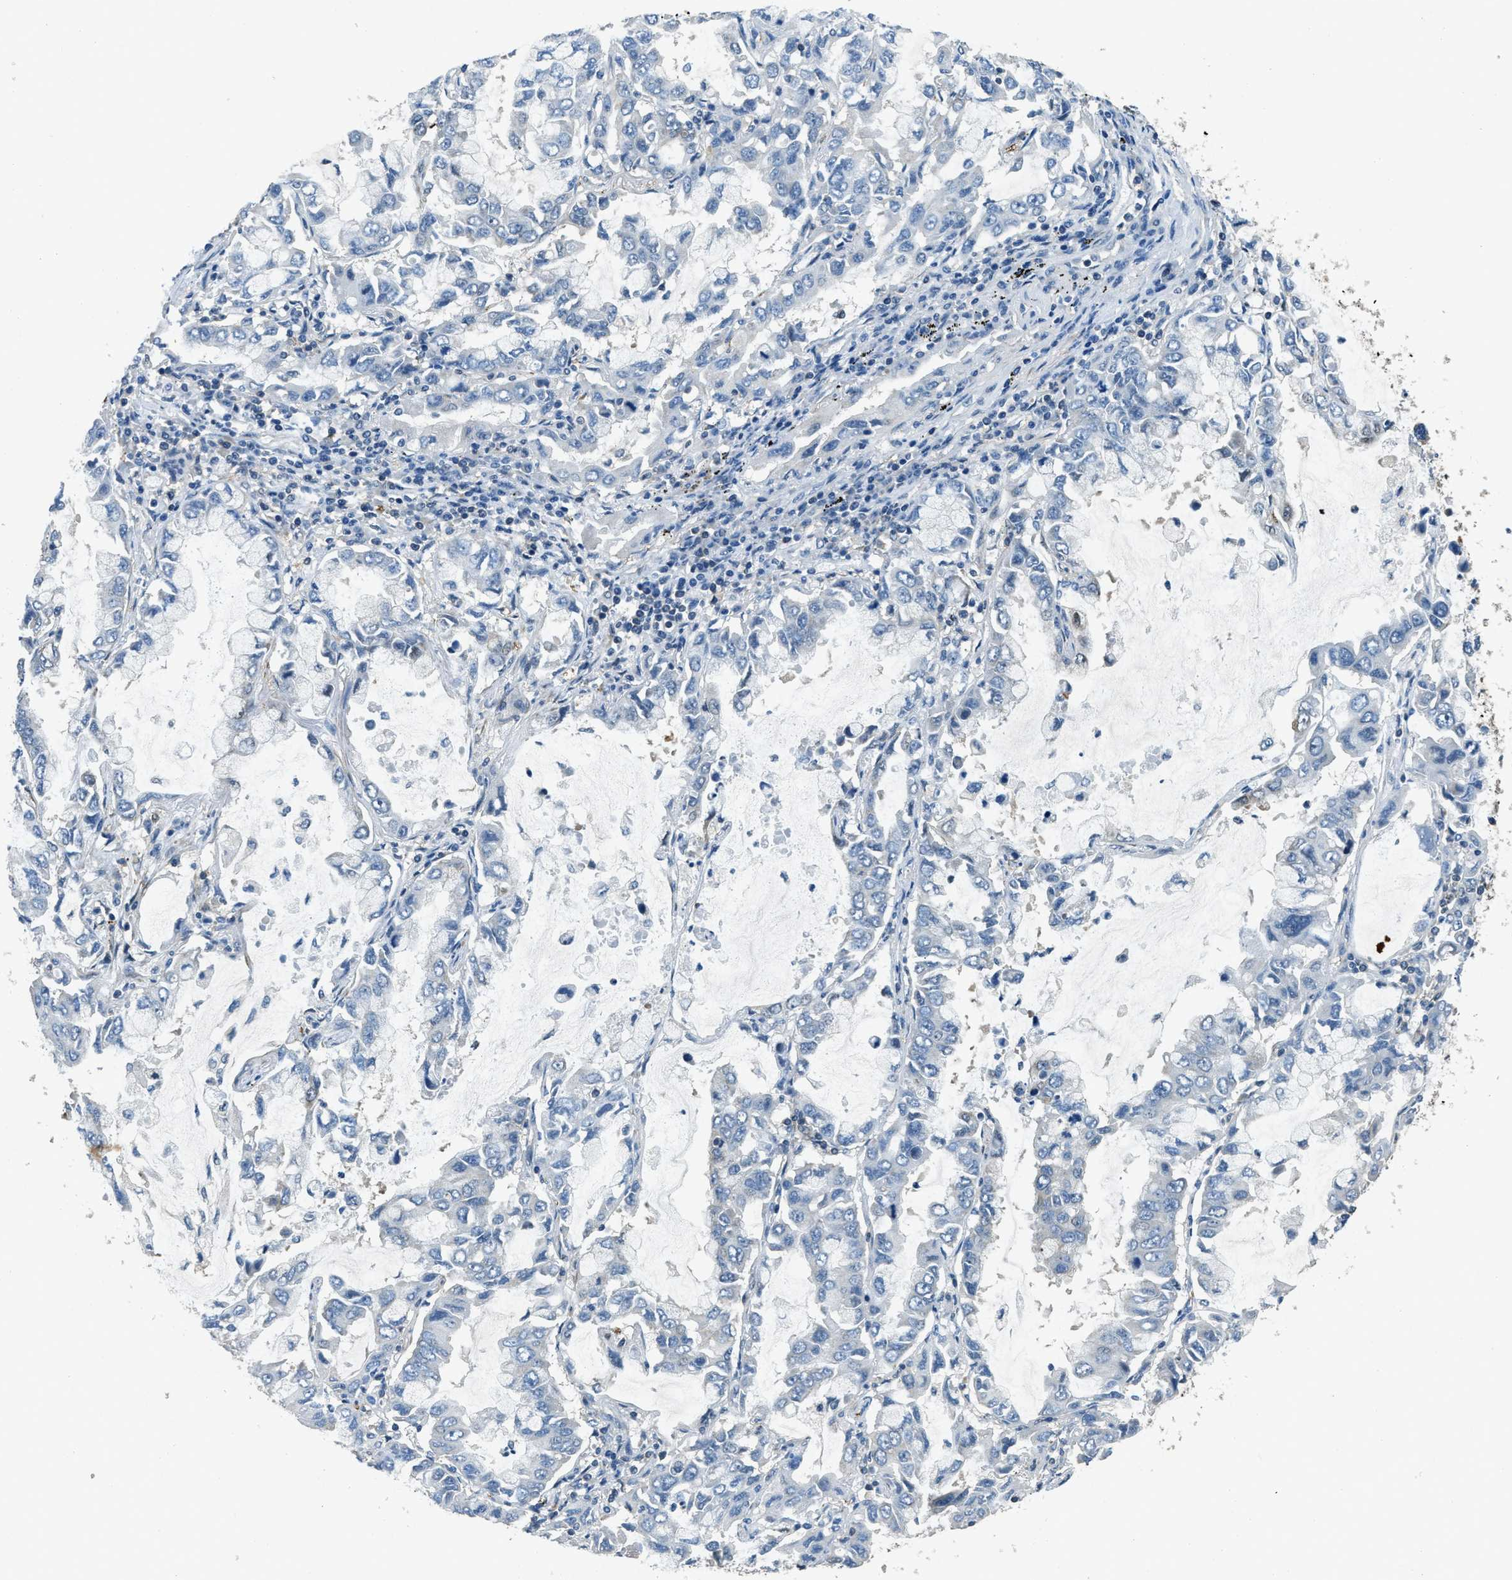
{"staining": {"intensity": "negative", "quantity": "none", "location": "none"}, "tissue": "lung cancer", "cell_type": "Tumor cells", "image_type": "cancer", "snomed": [{"axis": "morphology", "description": "Adenocarcinoma, NOS"}, {"axis": "topography", "description": "Lung"}], "caption": "Tumor cells show no significant expression in lung cancer (adenocarcinoma).", "gene": "NUDCD3", "patient": {"sex": "male", "age": 64}}